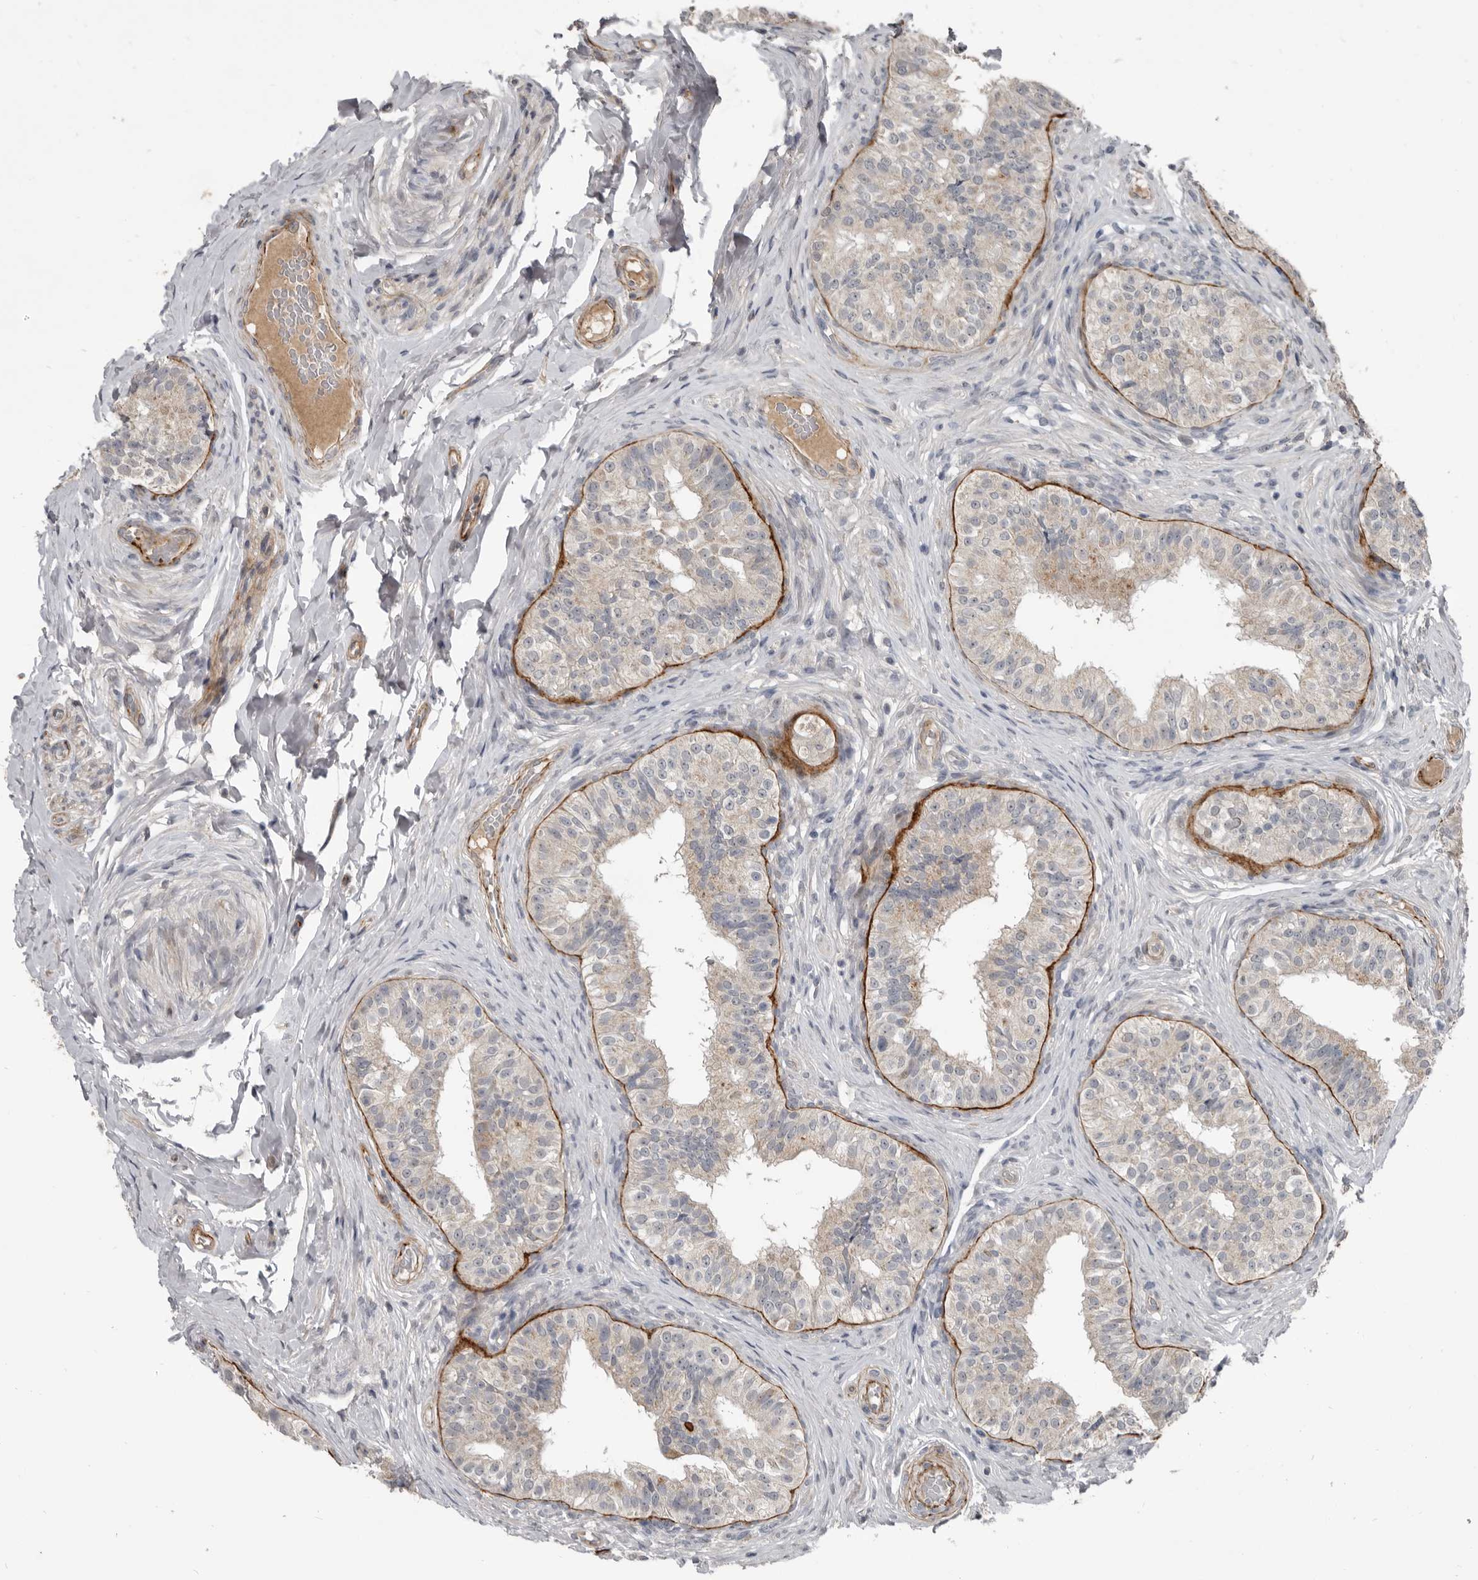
{"staining": {"intensity": "negative", "quantity": "none", "location": "none"}, "tissue": "epididymis", "cell_type": "Glandular cells", "image_type": "normal", "snomed": [{"axis": "morphology", "description": "Normal tissue, NOS"}, {"axis": "topography", "description": "Epididymis"}], "caption": "This is an IHC image of normal human epididymis. There is no staining in glandular cells.", "gene": "C1orf216", "patient": {"sex": "male", "age": 49}}